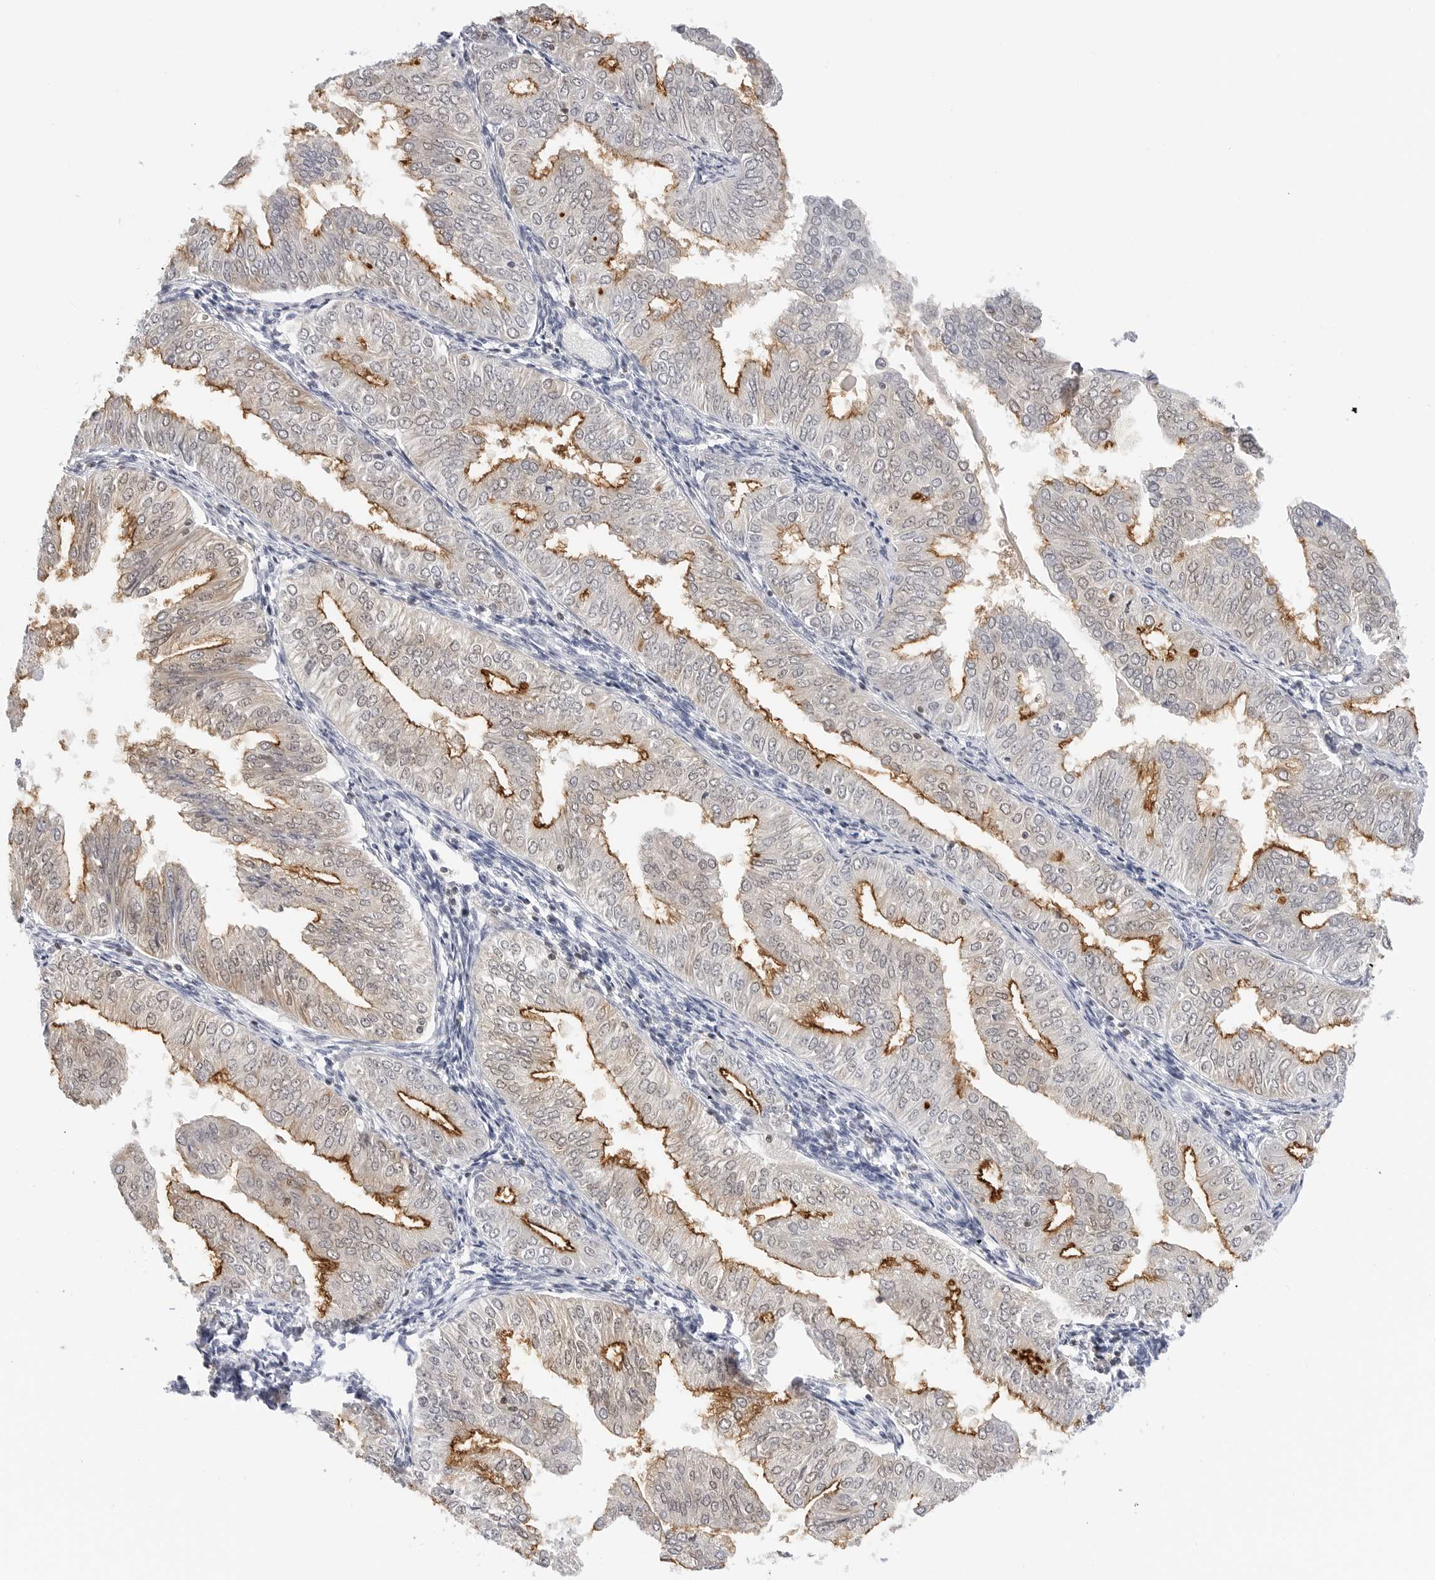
{"staining": {"intensity": "strong", "quantity": "<25%", "location": "cytoplasmic/membranous"}, "tissue": "endometrial cancer", "cell_type": "Tumor cells", "image_type": "cancer", "snomed": [{"axis": "morphology", "description": "Normal tissue, NOS"}, {"axis": "morphology", "description": "Adenocarcinoma, NOS"}, {"axis": "topography", "description": "Endometrium"}], "caption": "A medium amount of strong cytoplasmic/membranous expression is present in about <25% of tumor cells in endometrial adenocarcinoma tissue.", "gene": "SLC9A3R1", "patient": {"sex": "female", "age": 53}}